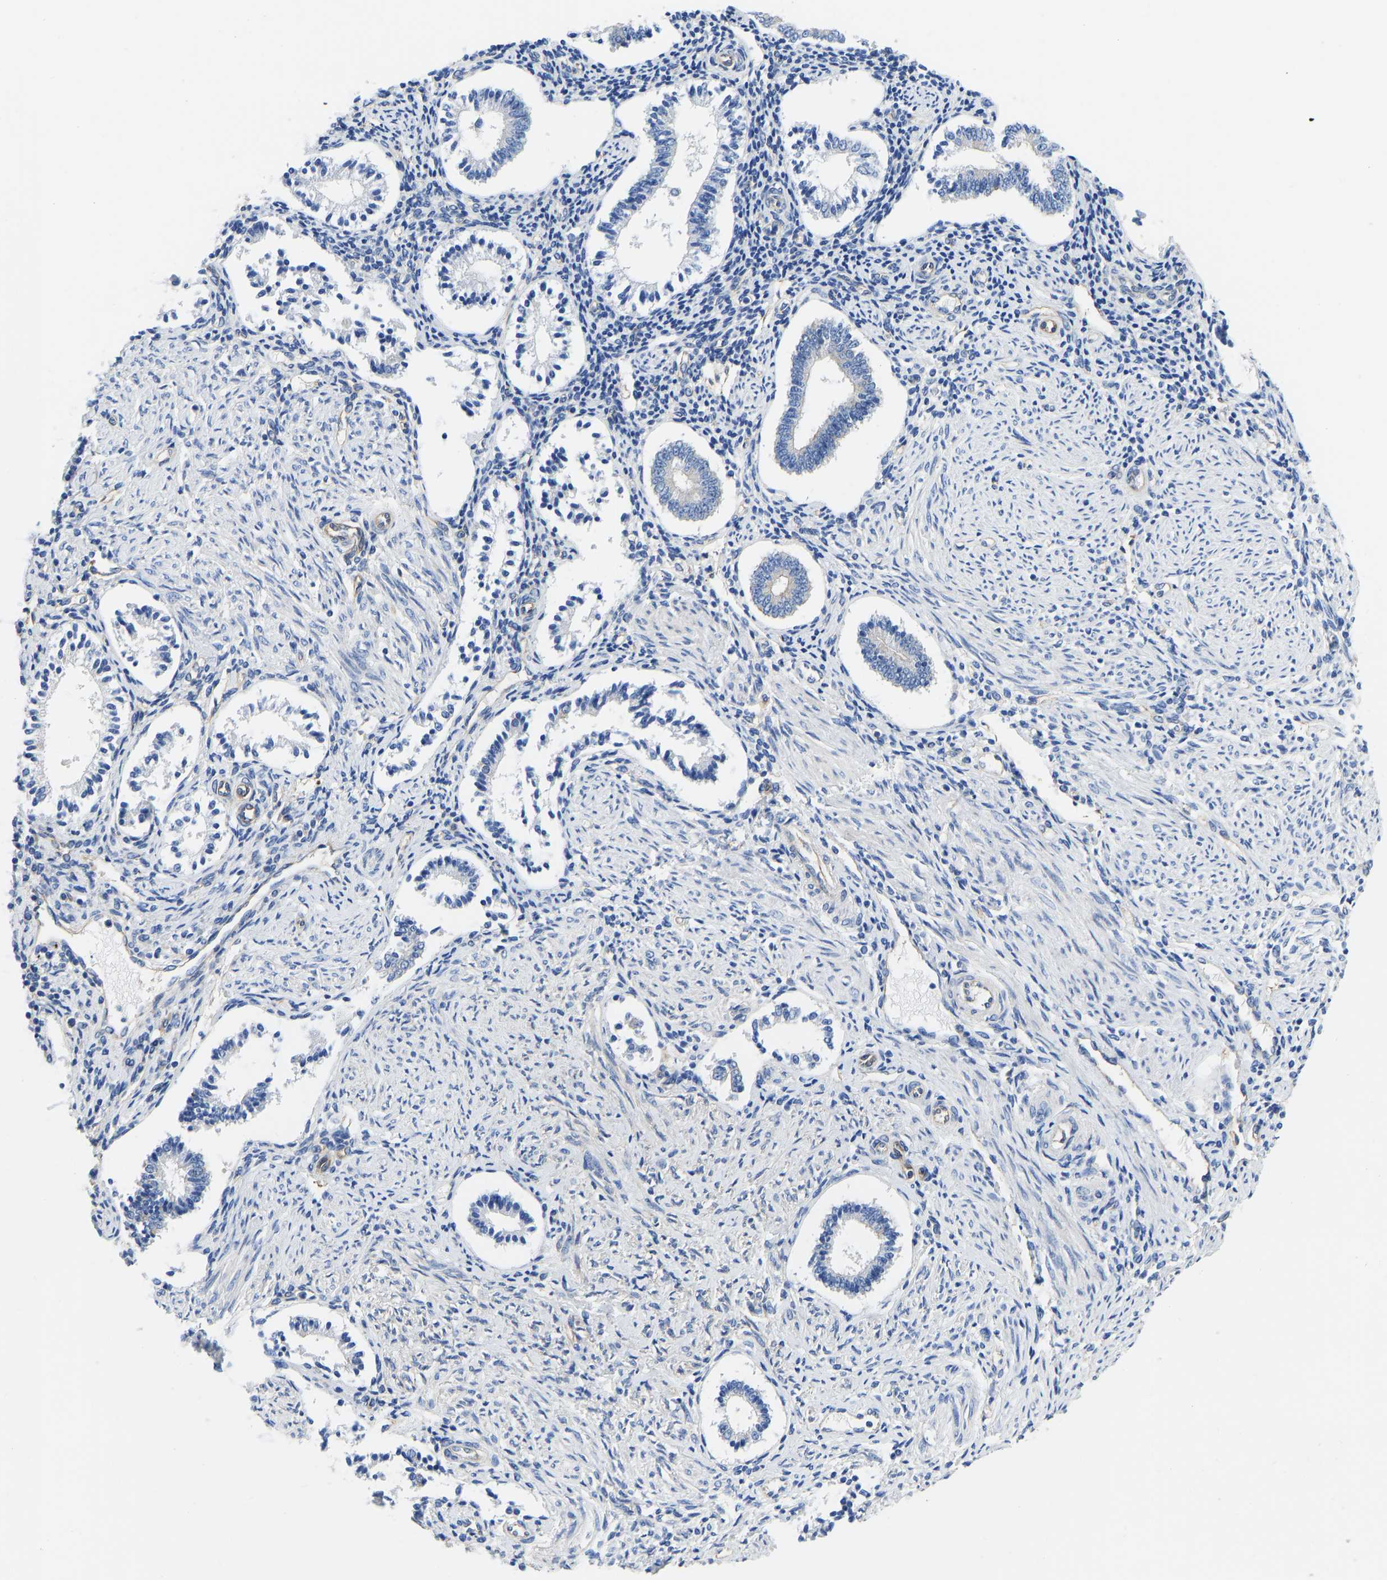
{"staining": {"intensity": "negative", "quantity": "none", "location": "none"}, "tissue": "endometrium", "cell_type": "Cells in endometrial stroma", "image_type": "normal", "snomed": [{"axis": "morphology", "description": "Normal tissue, NOS"}, {"axis": "topography", "description": "Endometrium"}], "caption": "The photomicrograph displays no staining of cells in endometrial stroma in unremarkable endometrium. (Immunohistochemistry, brightfield microscopy, high magnification).", "gene": "CHAD", "patient": {"sex": "female", "age": 42}}